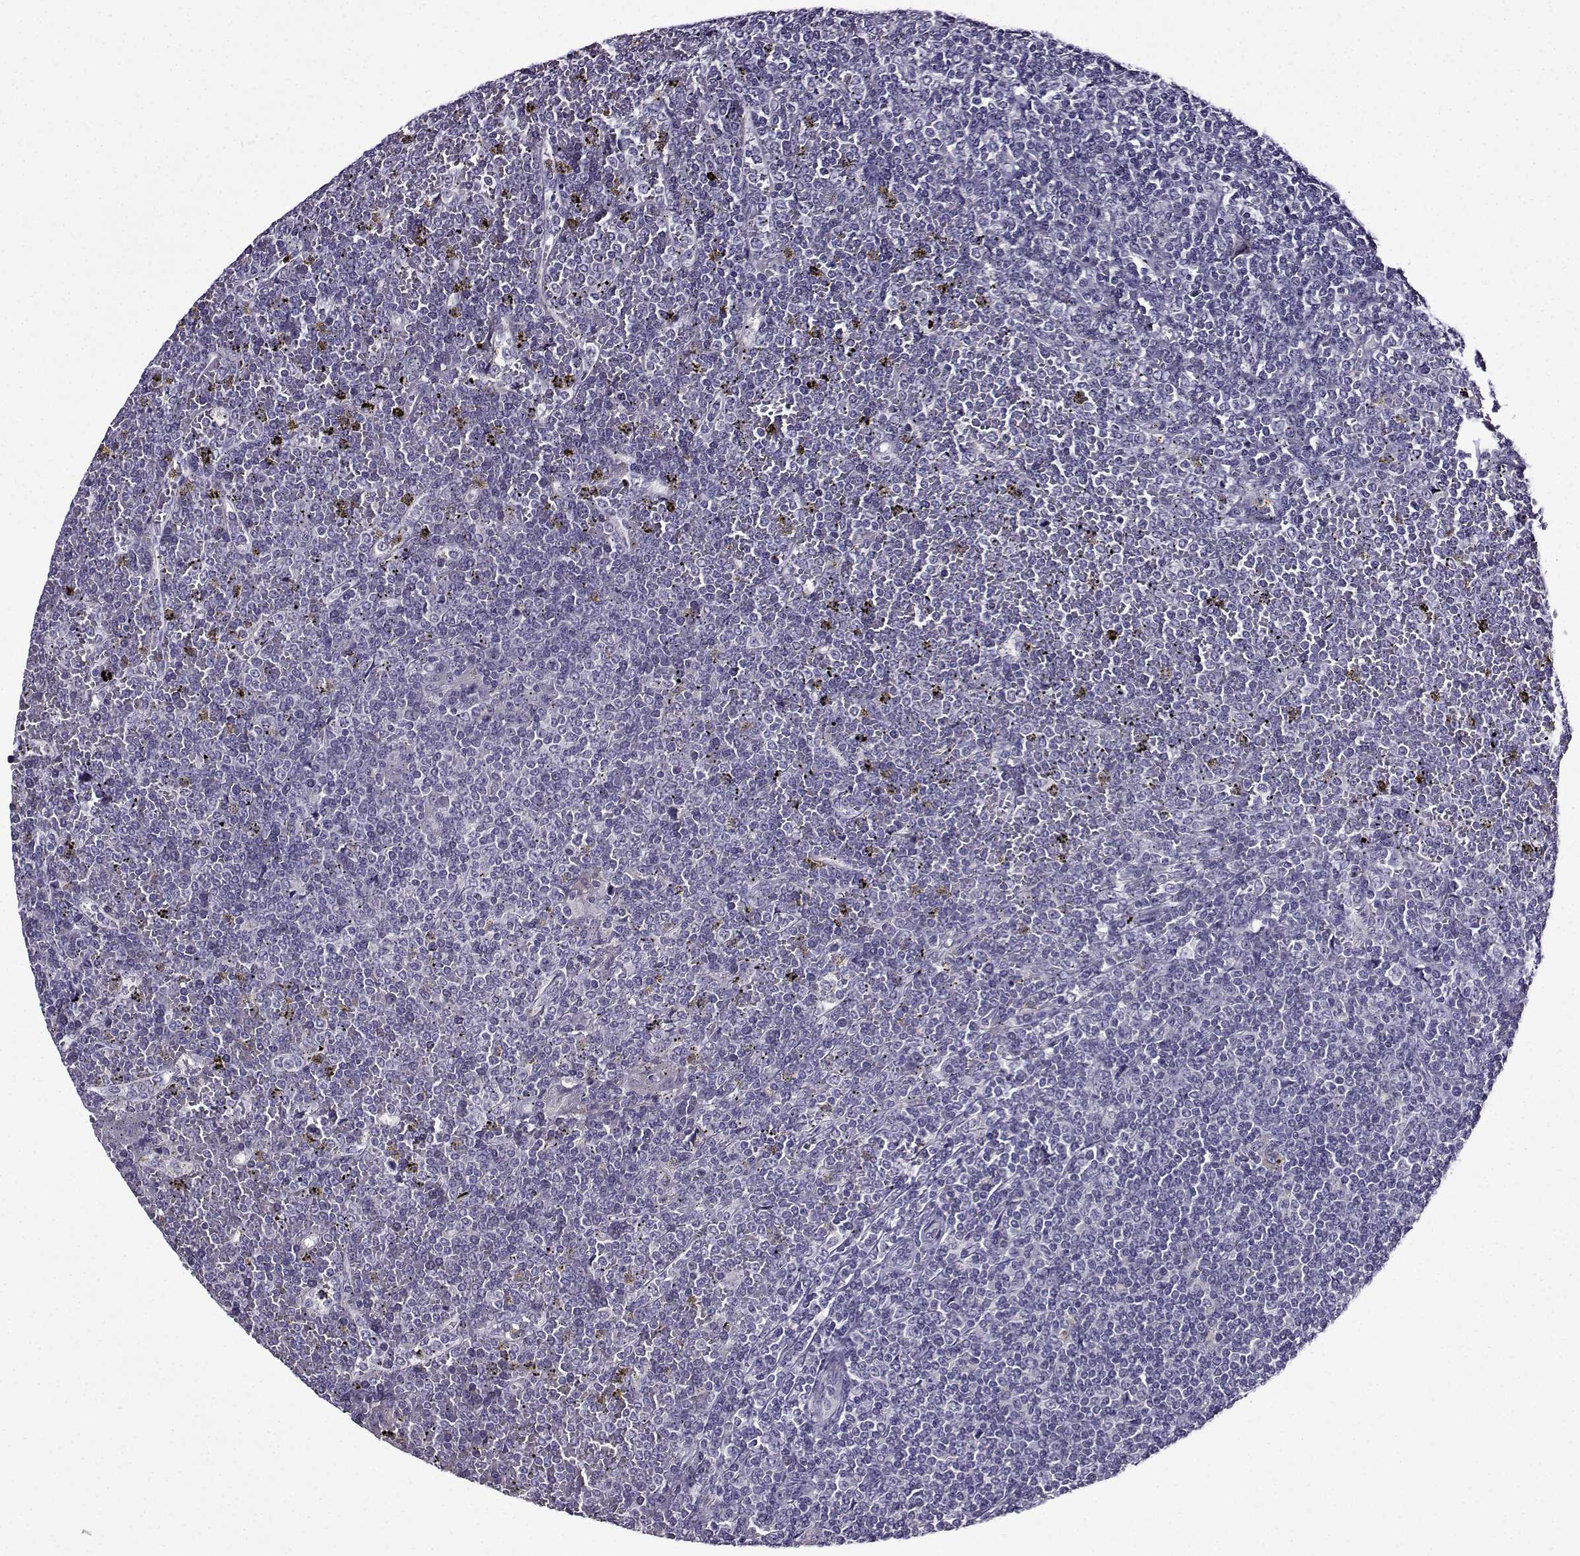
{"staining": {"intensity": "negative", "quantity": "none", "location": "none"}, "tissue": "lymphoma", "cell_type": "Tumor cells", "image_type": "cancer", "snomed": [{"axis": "morphology", "description": "Malignant lymphoma, non-Hodgkin's type, Low grade"}, {"axis": "topography", "description": "Spleen"}], "caption": "Immunohistochemistry (IHC) of human low-grade malignant lymphoma, non-Hodgkin's type displays no expression in tumor cells. Brightfield microscopy of immunohistochemistry (IHC) stained with DAB (brown) and hematoxylin (blue), captured at high magnification.", "gene": "TMEM266", "patient": {"sex": "female", "age": 19}}